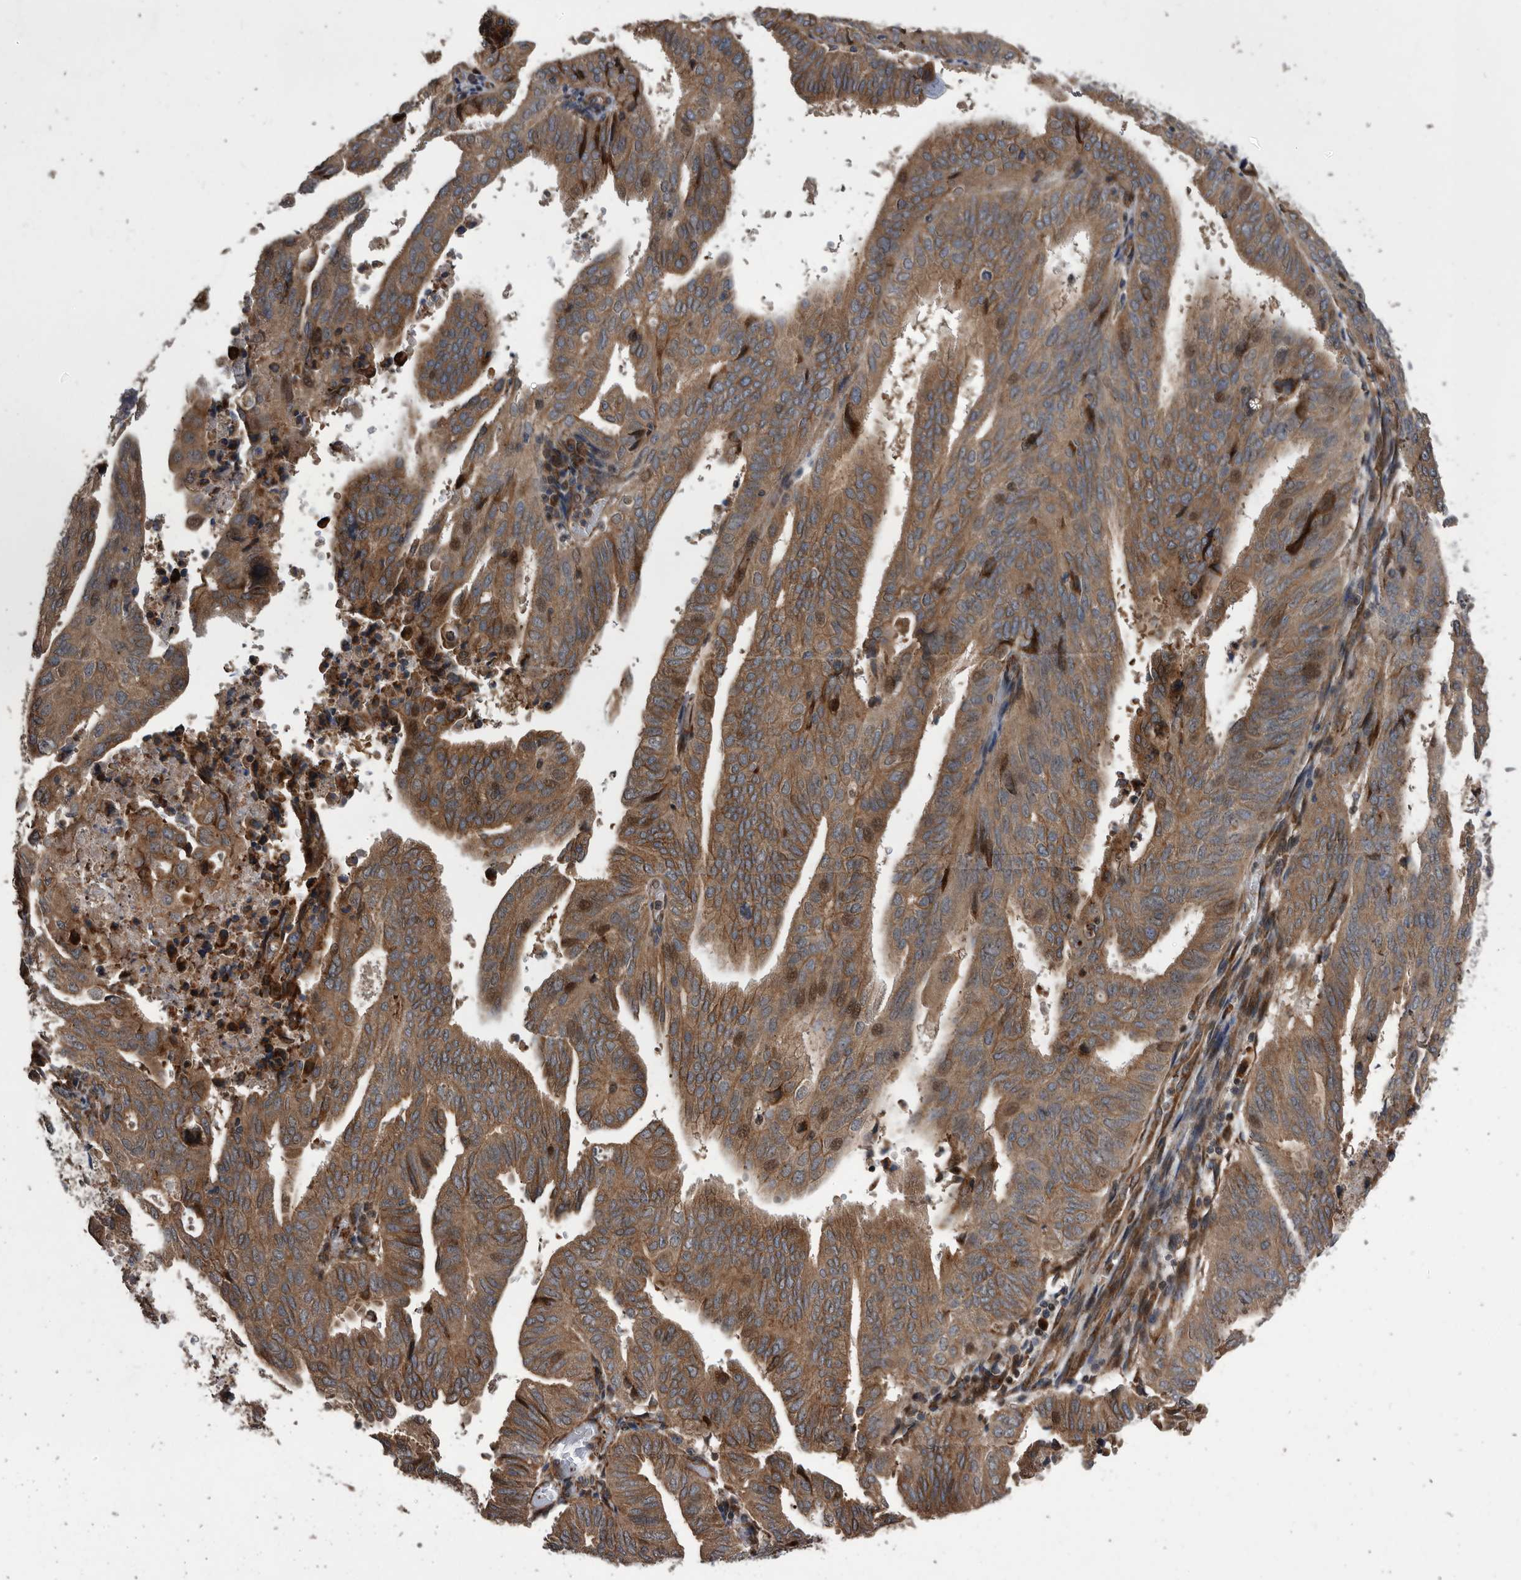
{"staining": {"intensity": "strong", "quantity": ">75%", "location": "cytoplasmic/membranous"}, "tissue": "endometrial cancer", "cell_type": "Tumor cells", "image_type": "cancer", "snomed": [{"axis": "morphology", "description": "Adenocarcinoma, NOS"}, {"axis": "topography", "description": "Uterus"}], "caption": "Strong cytoplasmic/membranous staining is seen in approximately >75% of tumor cells in endometrial cancer. The protein is shown in brown color, while the nuclei are stained blue.", "gene": "SERINC2", "patient": {"sex": "female", "age": 77}}